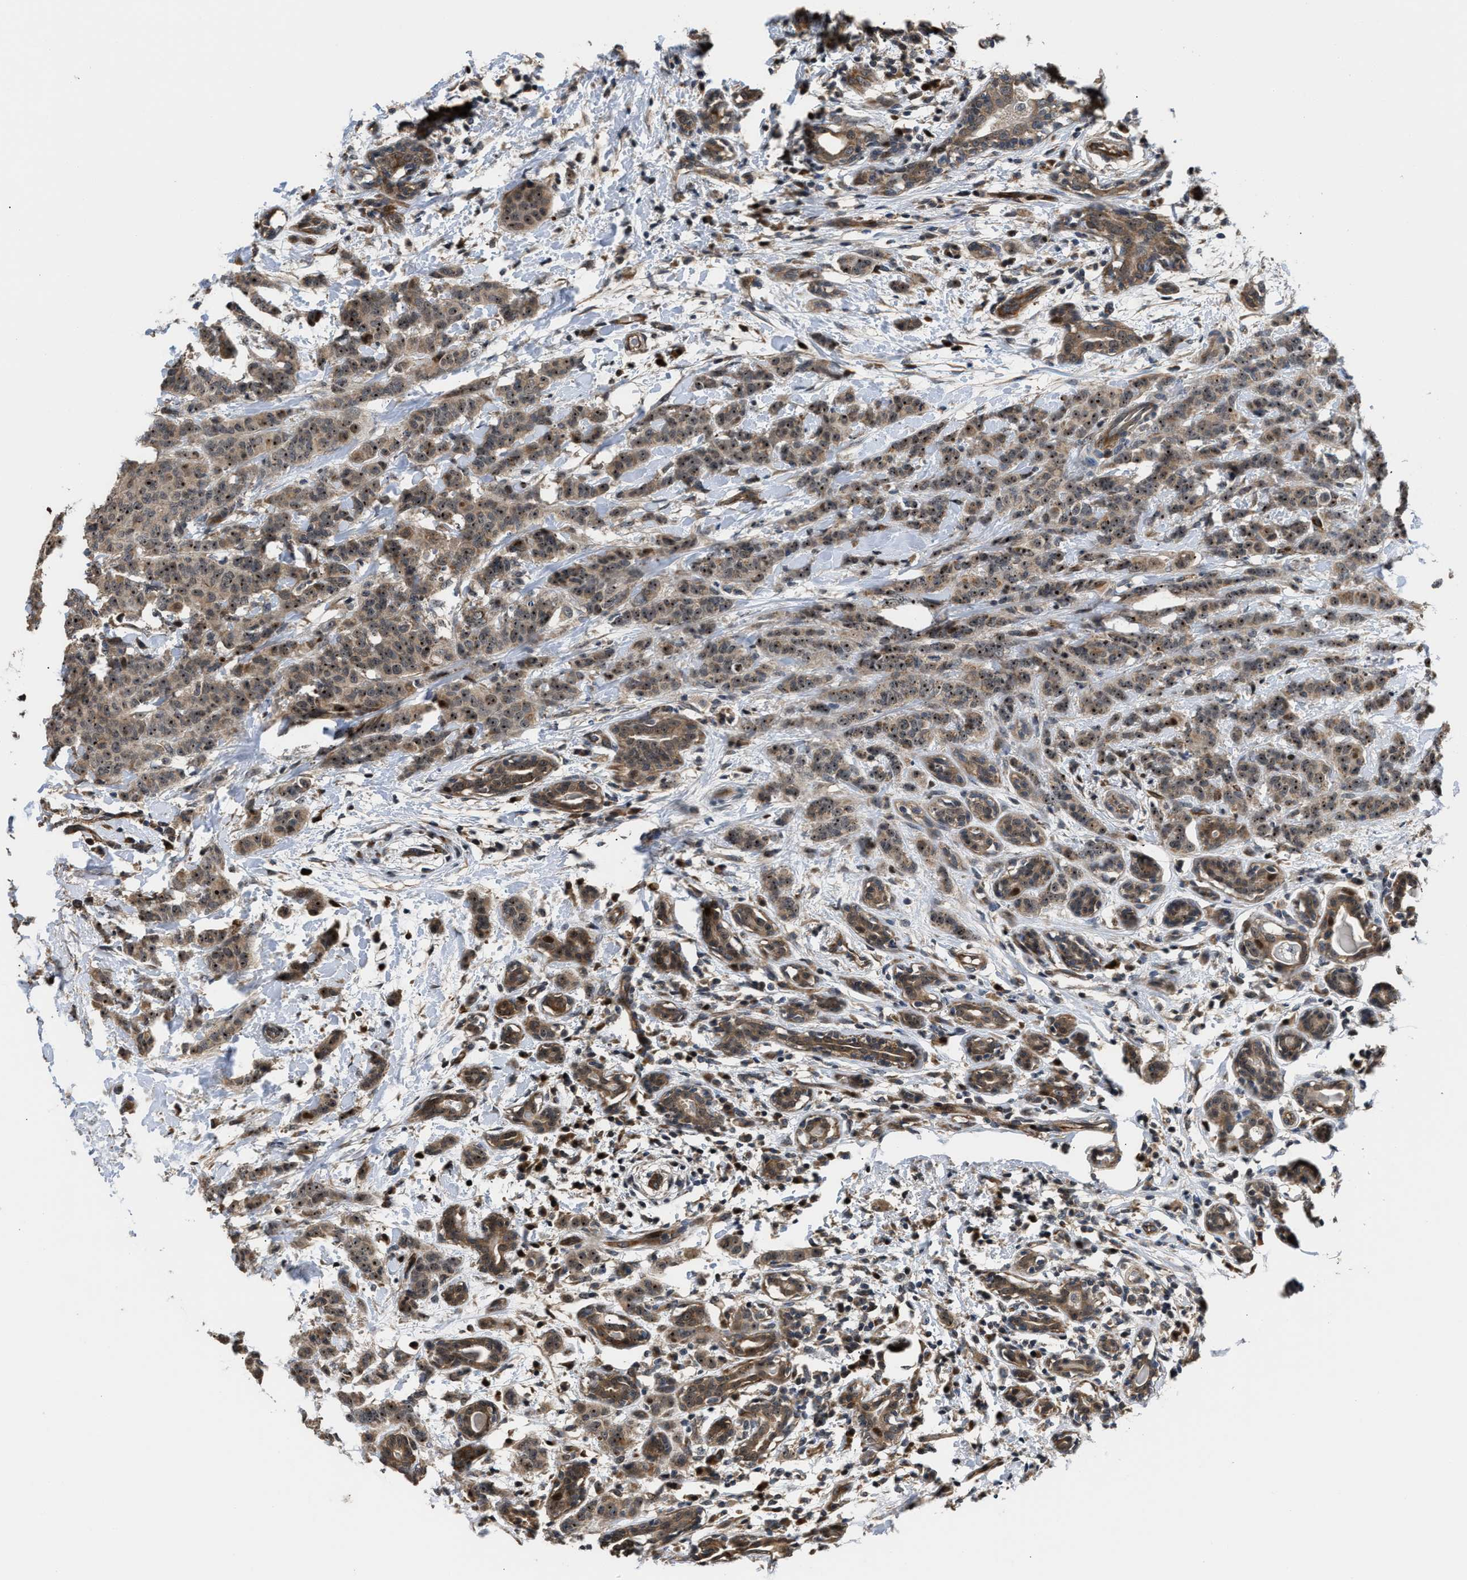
{"staining": {"intensity": "strong", "quantity": ">75%", "location": "cytoplasmic/membranous,nuclear"}, "tissue": "breast cancer", "cell_type": "Tumor cells", "image_type": "cancer", "snomed": [{"axis": "morphology", "description": "Normal tissue, NOS"}, {"axis": "morphology", "description": "Duct carcinoma"}, {"axis": "topography", "description": "Breast"}], "caption": "Immunohistochemistry micrograph of human breast intraductal carcinoma stained for a protein (brown), which demonstrates high levels of strong cytoplasmic/membranous and nuclear positivity in about >75% of tumor cells.", "gene": "ALDH3A2", "patient": {"sex": "female", "age": 40}}